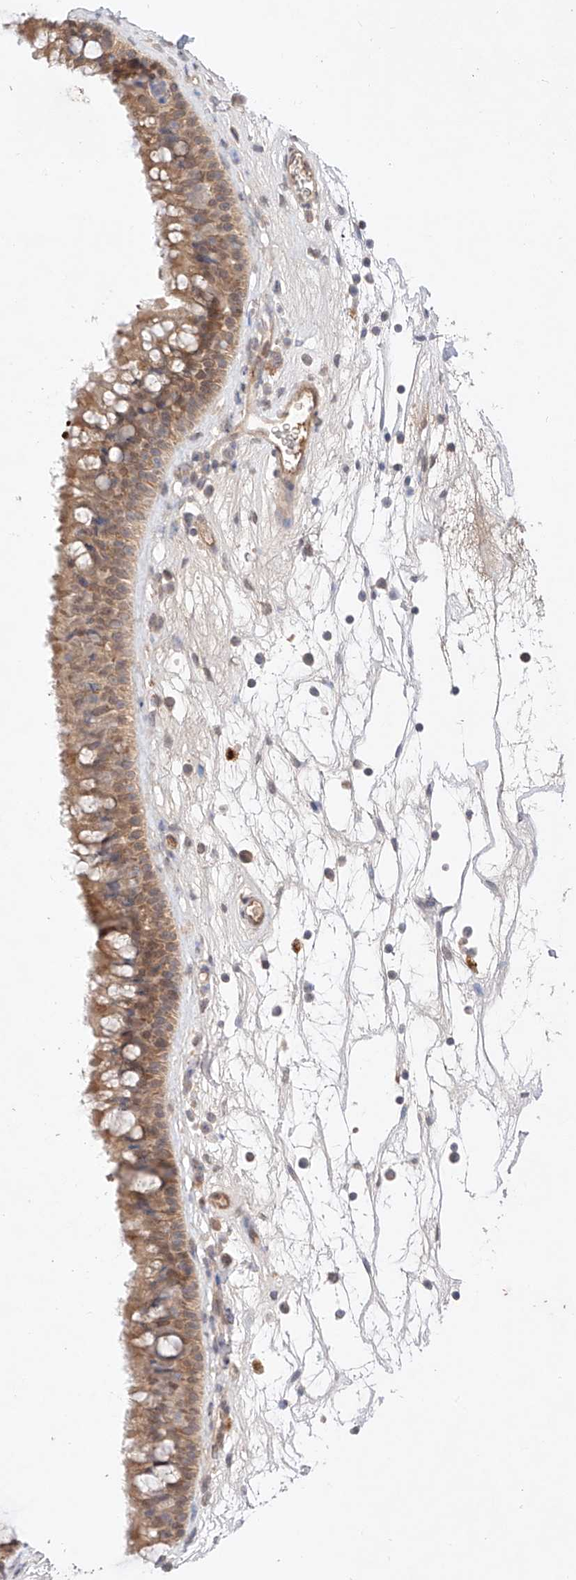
{"staining": {"intensity": "moderate", "quantity": ">75%", "location": "cytoplasmic/membranous"}, "tissue": "nasopharynx", "cell_type": "Respiratory epithelial cells", "image_type": "normal", "snomed": [{"axis": "morphology", "description": "Normal tissue, NOS"}, {"axis": "topography", "description": "Nasopharynx"}], "caption": "Moderate cytoplasmic/membranous expression for a protein is seen in approximately >75% of respiratory epithelial cells of unremarkable nasopharynx using immunohistochemistry.", "gene": "ZNF124", "patient": {"sex": "male", "age": 64}}